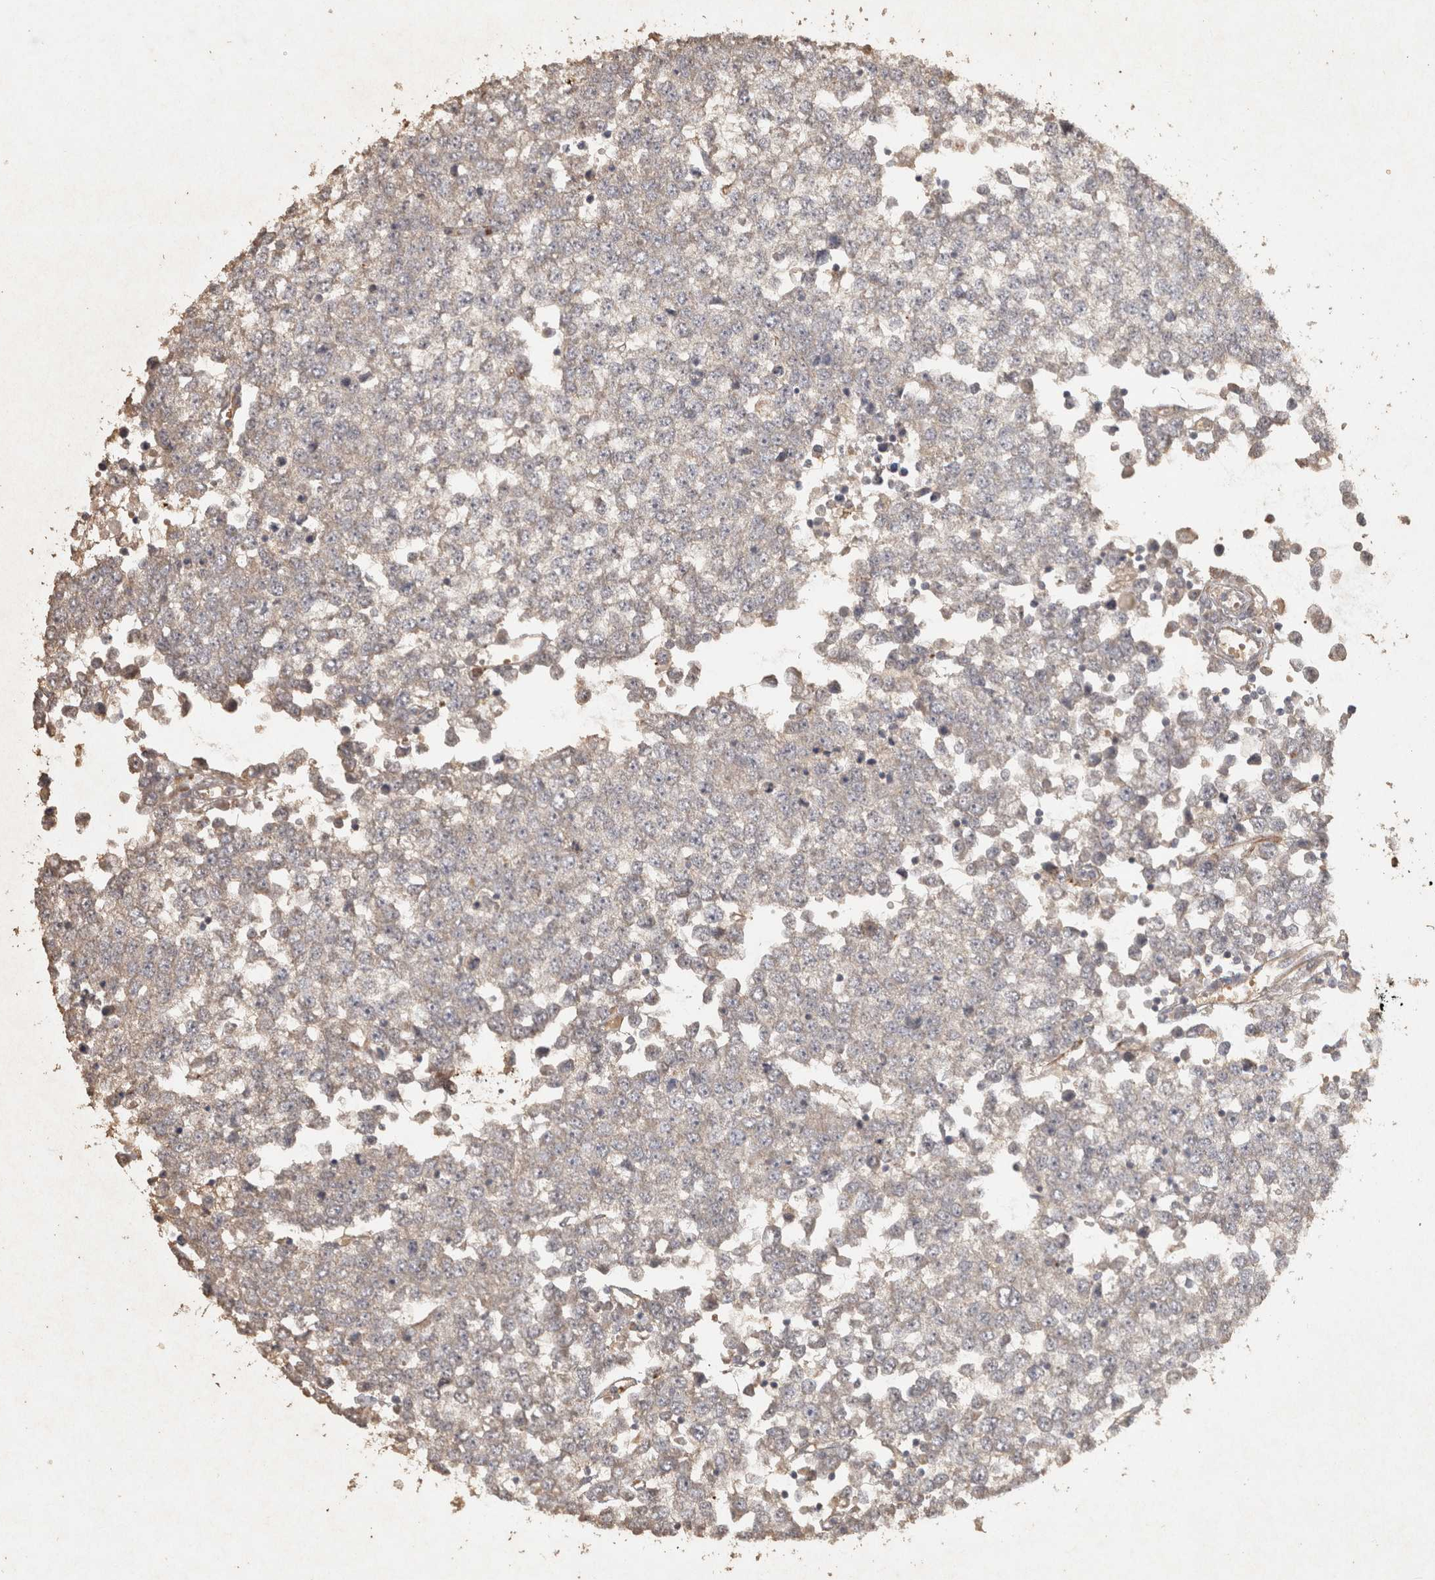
{"staining": {"intensity": "negative", "quantity": "none", "location": "none"}, "tissue": "testis cancer", "cell_type": "Tumor cells", "image_type": "cancer", "snomed": [{"axis": "morphology", "description": "Seminoma, NOS"}, {"axis": "topography", "description": "Testis"}], "caption": "DAB (3,3'-diaminobenzidine) immunohistochemical staining of human testis cancer demonstrates no significant positivity in tumor cells.", "gene": "OSTN", "patient": {"sex": "male", "age": 65}}